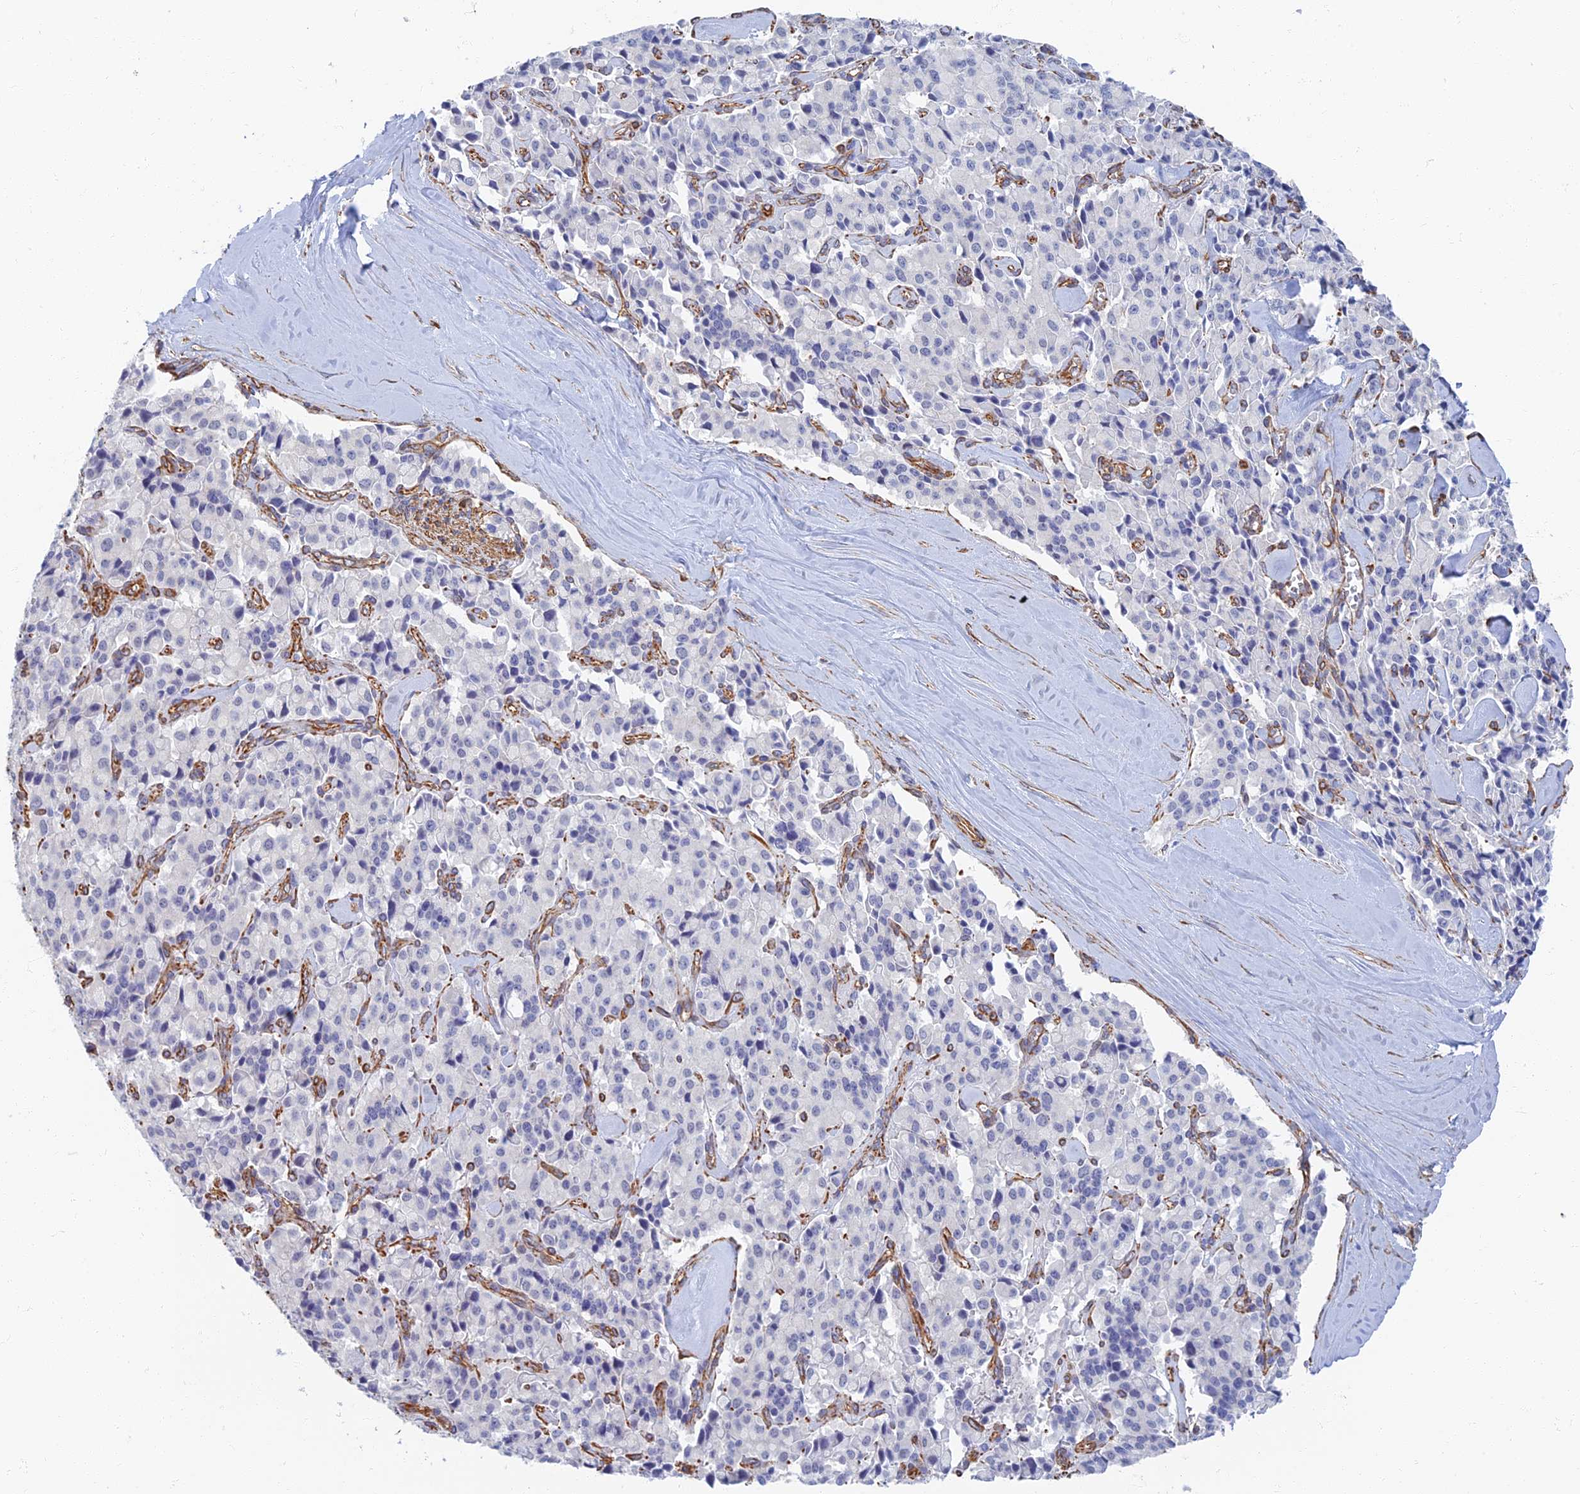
{"staining": {"intensity": "negative", "quantity": "none", "location": "none"}, "tissue": "pancreatic cancer", "cell_type": "Tumor cells", "image_type": "cancer", "snomed": [{"axis": "morphology", "description": "Adenocarcinoma, NOS"}, {"axis": "topography", "description": "Pancreas"}], "caption": "Image shows no protein staining in tumor cells of pancreatic adenocarcinoma tissue. (Stains: DAB immunohistochemistry (IHC) with hematoxylin counter stain, Microscopy: brightfield microscopy at high magnification).", "gene": "RMC1", "patient": {"sex": "male", "age": 65}}